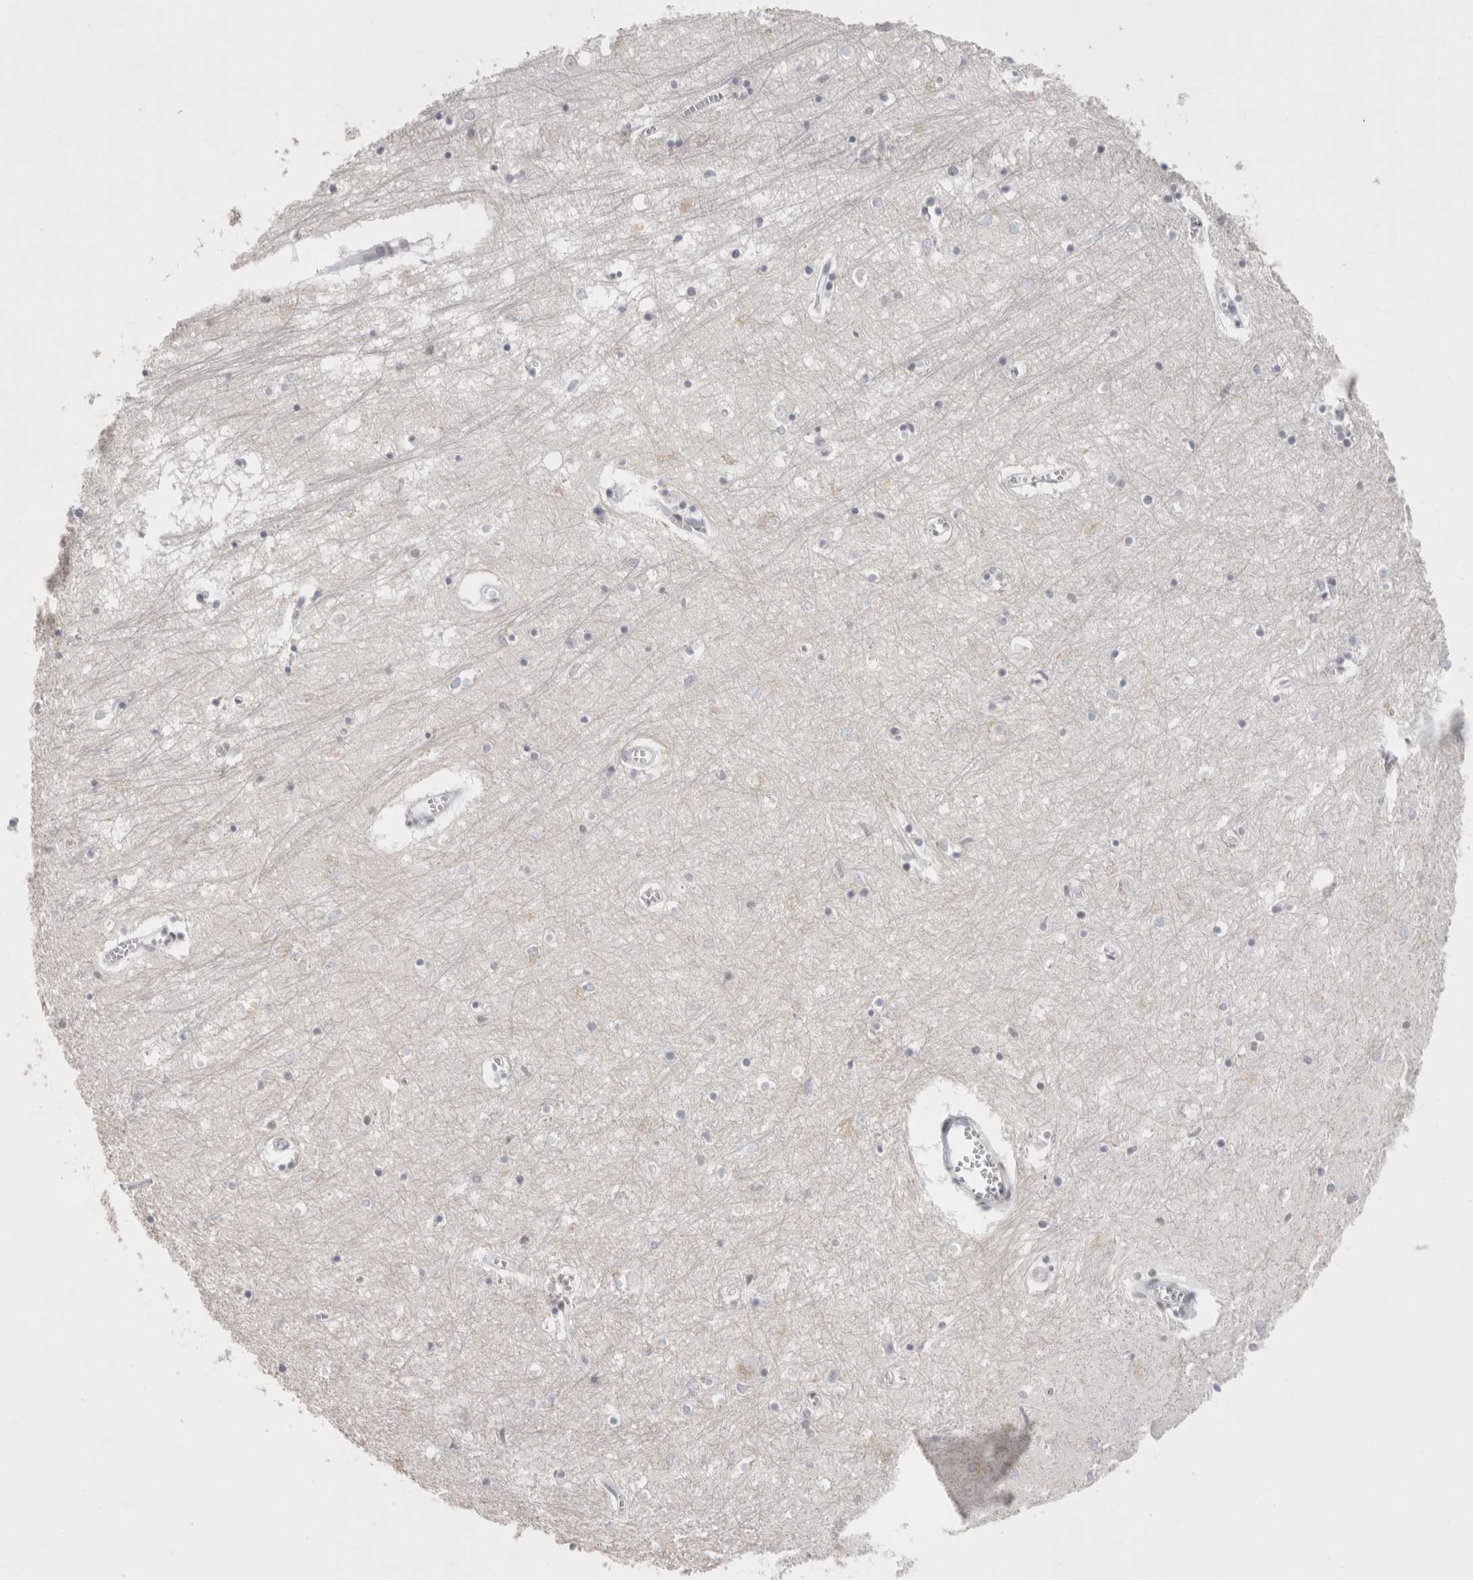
{"staining": {"intensity": "negative", "quantity": "none", "location": "none"}, "tissue": "hippocampus", "cell_type": "Glial cells", "image_type": "normal", "snomed": [{"axis": "morphology", "description": "Normal tissue, NOS"}, {"axis": "topography", "description": "Hippocampus"}], "caption": "There is no significant positivity in glial cells of hippocampus. (DAB (3,3'-diaminobenzidine) IHC visualized using brightfield microscopy, high magnification).", "gene": "SMARCC1", "patient": {"sex": "male", "age": 70}}